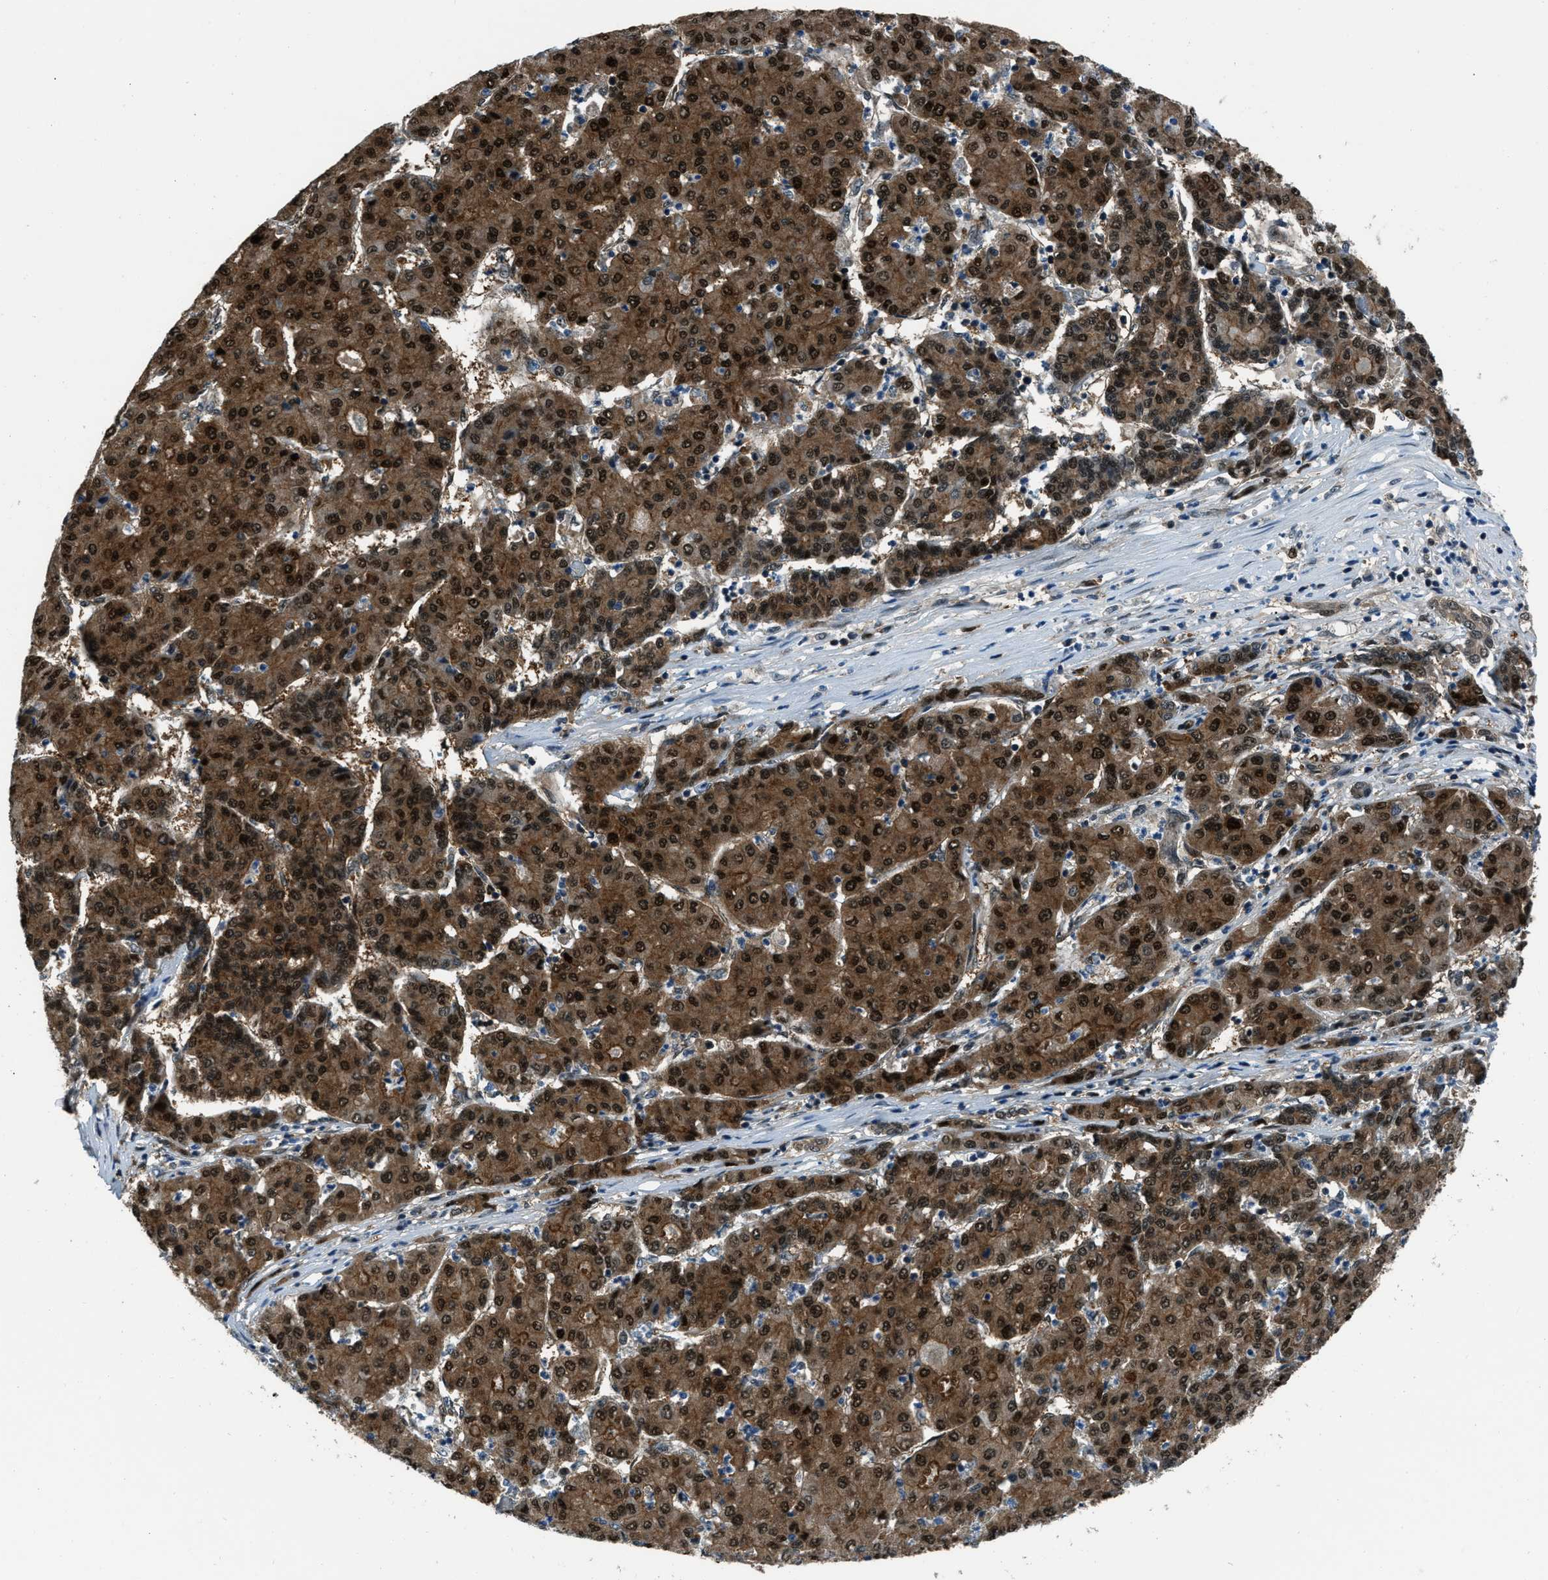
{"staining": {"intensity": "strong", "quantity": ">75%", "location": "cytoplasmic/membranous,nuclear"}, "tissue": "liver cancer", "cell_type": "Tumor cells", "image_type": "cancer", "snomed": [{"axis": "morphology", "description": "Carcinoma, Hepatocellular, NOS"}, {"axis": "topography", "description": "Liver"}], "caption": "Protein expression analysis of hepatocellular carcinoma (liver) shows strong cytoplasmic/membranous and nuclear staining in about >75% of tumor cells. Ihc stains the protein of interest in brown and the nuclei are stained blue.", "gene": "NUDCD3", "patient": {"sex": "male", "age": 65}}